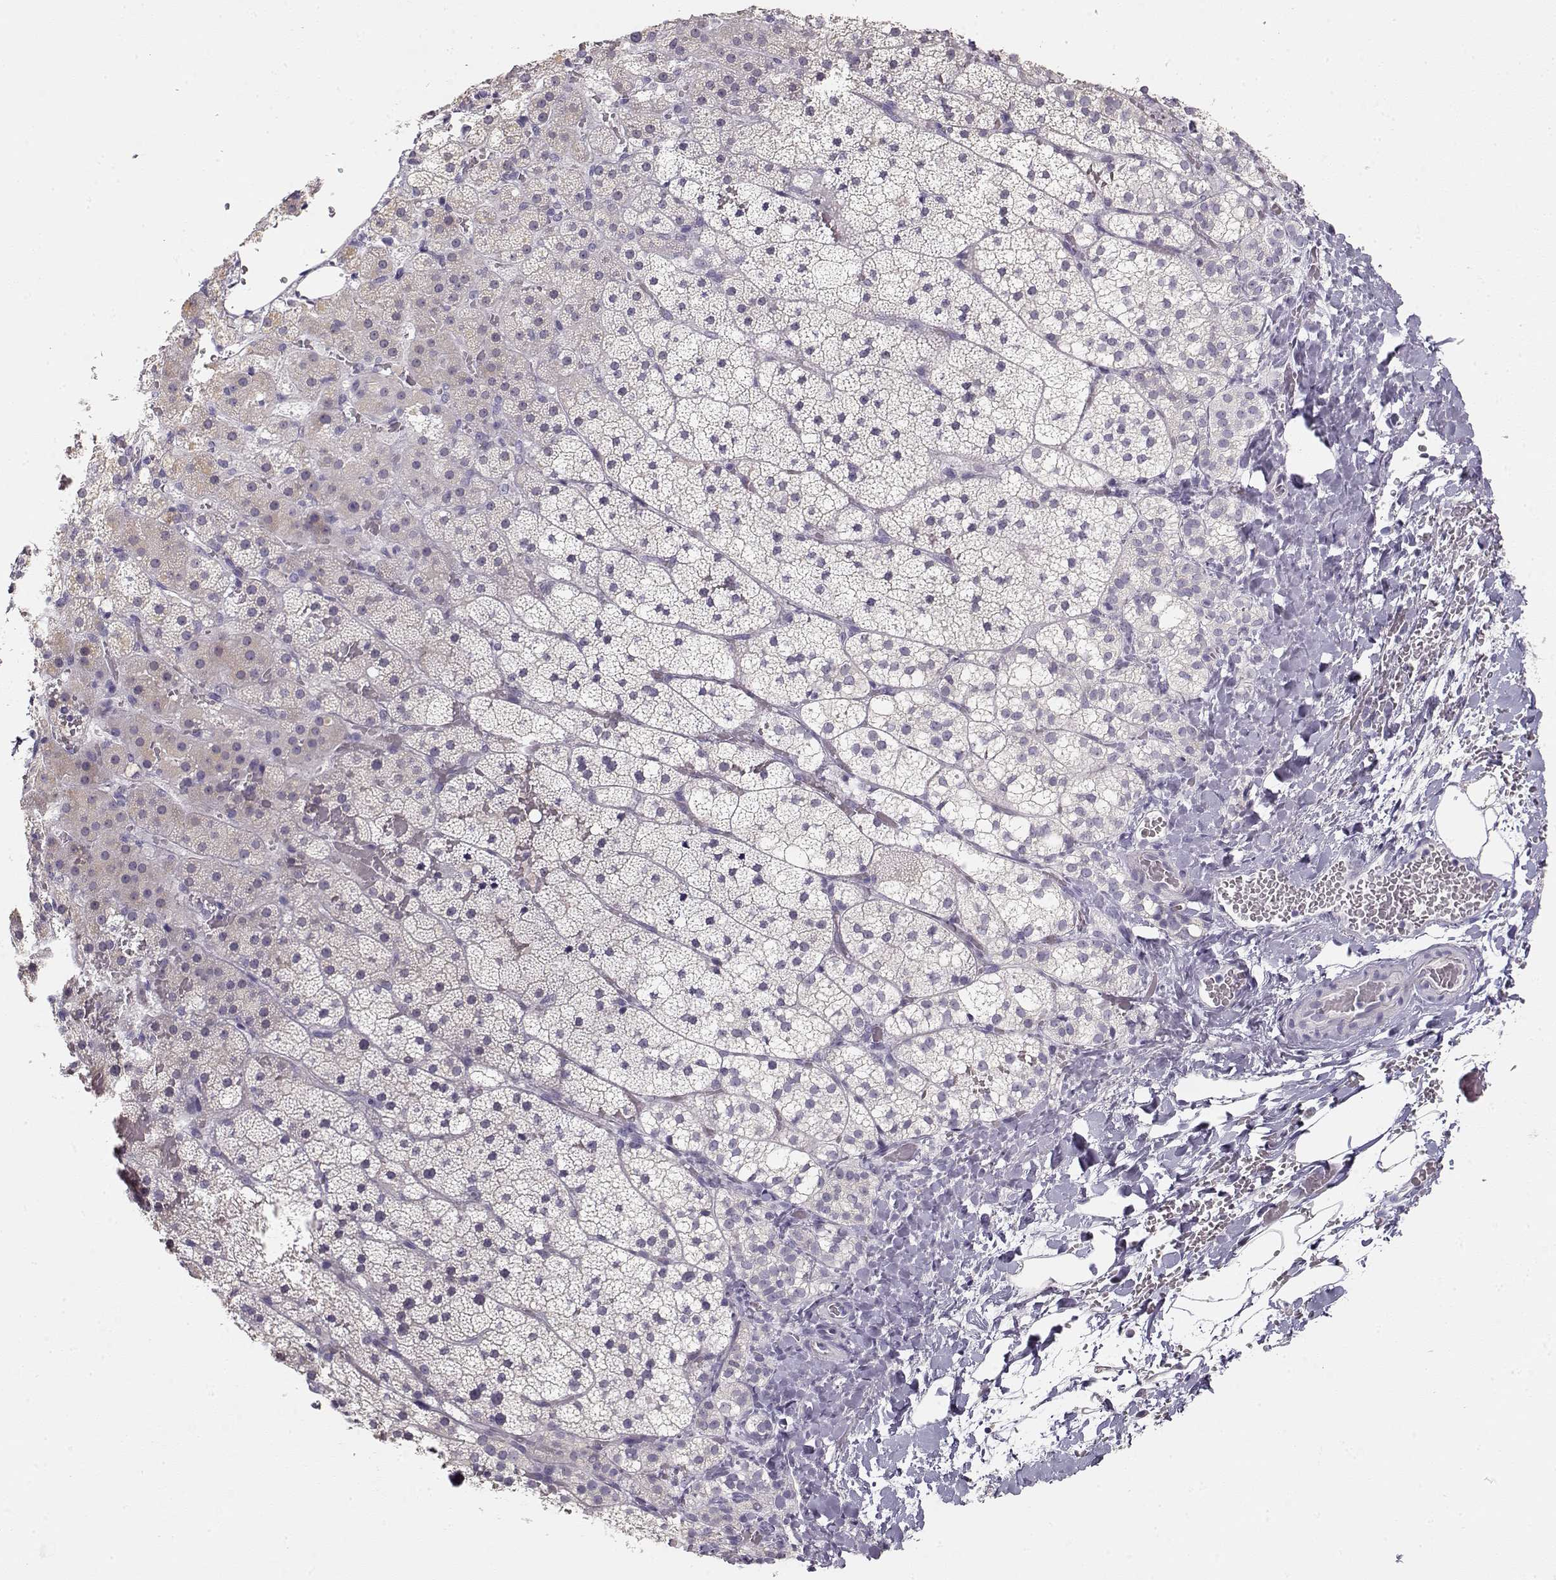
{"staining": {"intensity": "negative", "quantity": "none", "location": "none"}, "tissue": "adrenal gland", "cell_type": "Glandular cells", "image_type": "normal", "snomed": [{"axis": "morphology", "description": "Normal tissue, NOS"}, {"axis": "topography", "description": "Adrenal gland"}], "caption": "Protein analysis of unremarkable adrenal gland displays no significant expression in glandular cells. (DAB immunohistochemistry (IHC) visualized using brightfield microscopy, high magnification).", "gene": "GLIPR1L2", "patient": {"sex": "male", "age": 53}}